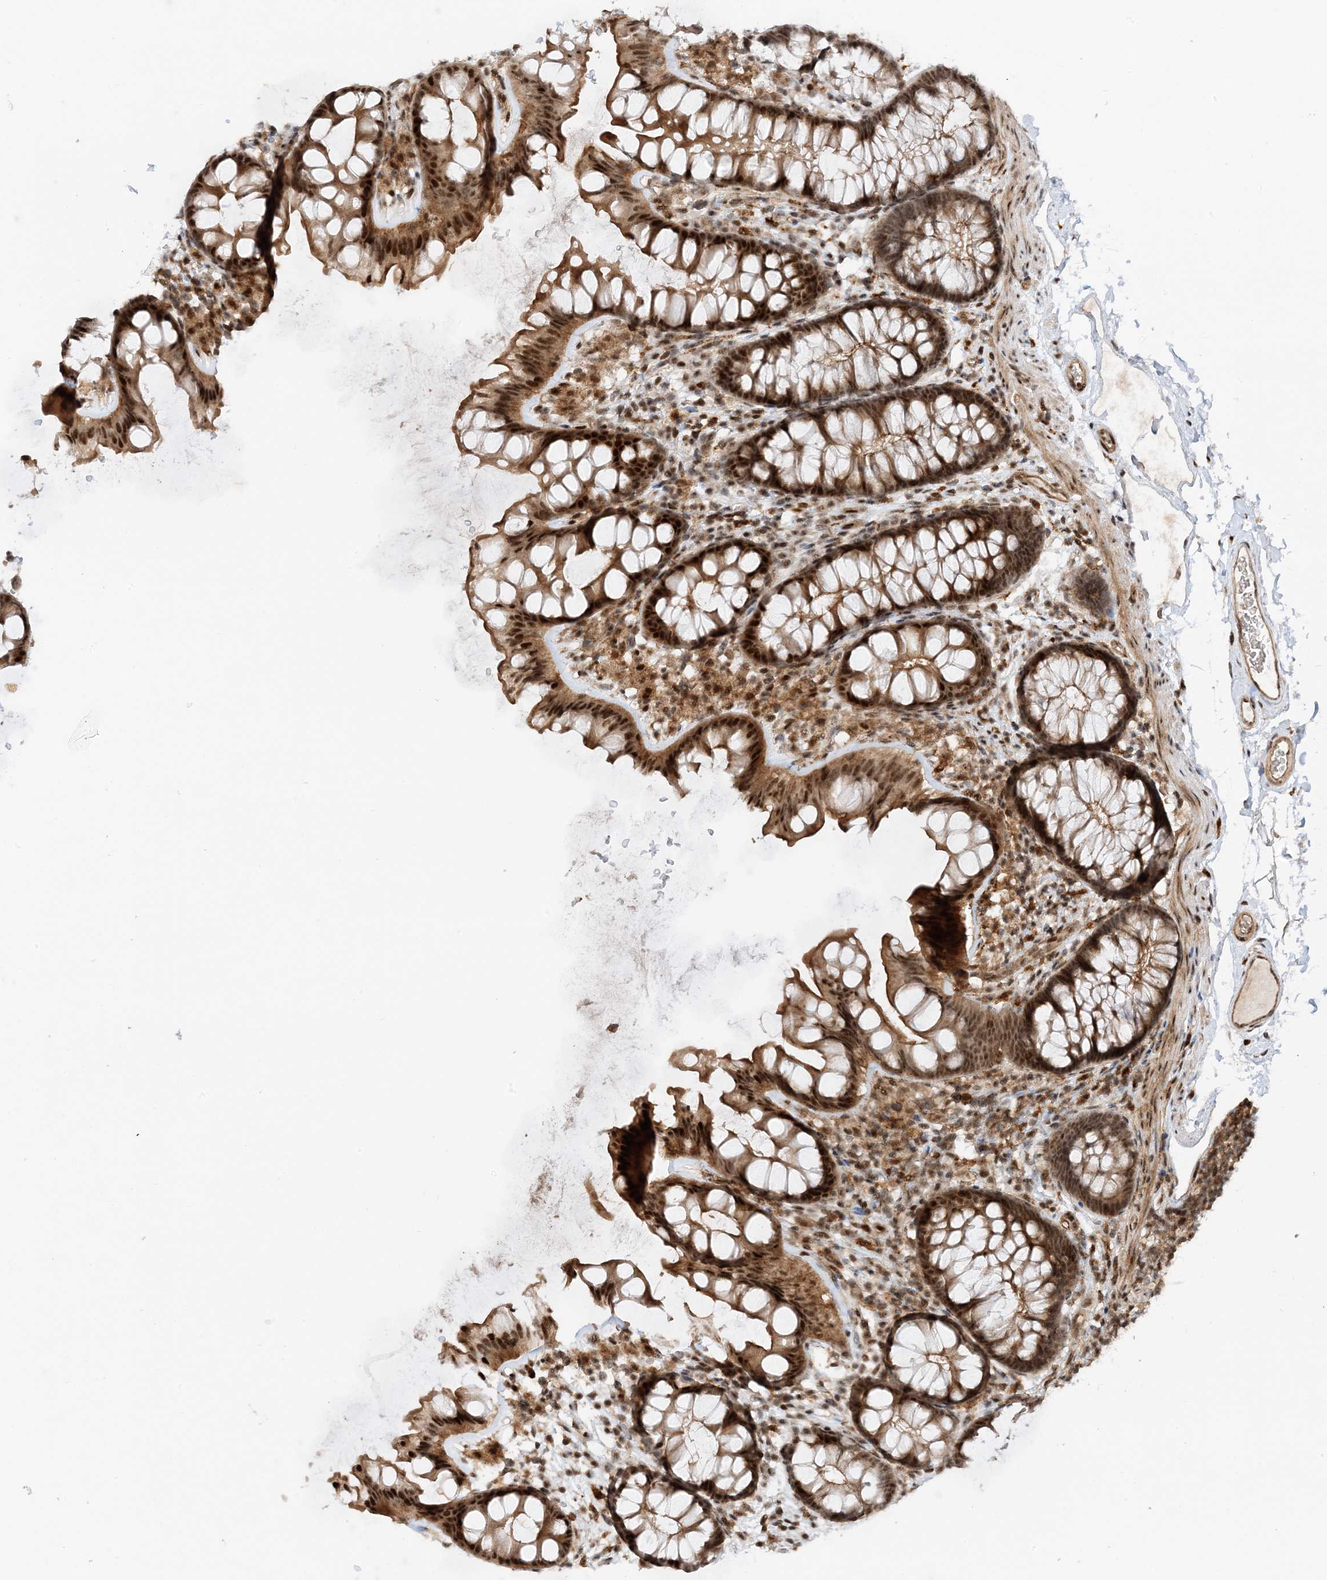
{"staining": {"intensity": "moderate", "quantity": ">75%", "location": "cytoplasmic/membranous,nuclear"}, "tissue": "colon", "cell_type": "Endothelial cells", "image_type": "normal", "snomed": [{"axis": "morphology", "description": "Normal tissue, NOS"}, {"axis": "topography", "description": "Colon"}], "caption": "Colon was stained to show a protein in brown. There is medium levels of moderate cytoplasmic/membranous,nuclear positivity in about >75% of endothelial cells.", "gene": "TATDN3", "patient": {"sex": "female", "age": 62}}